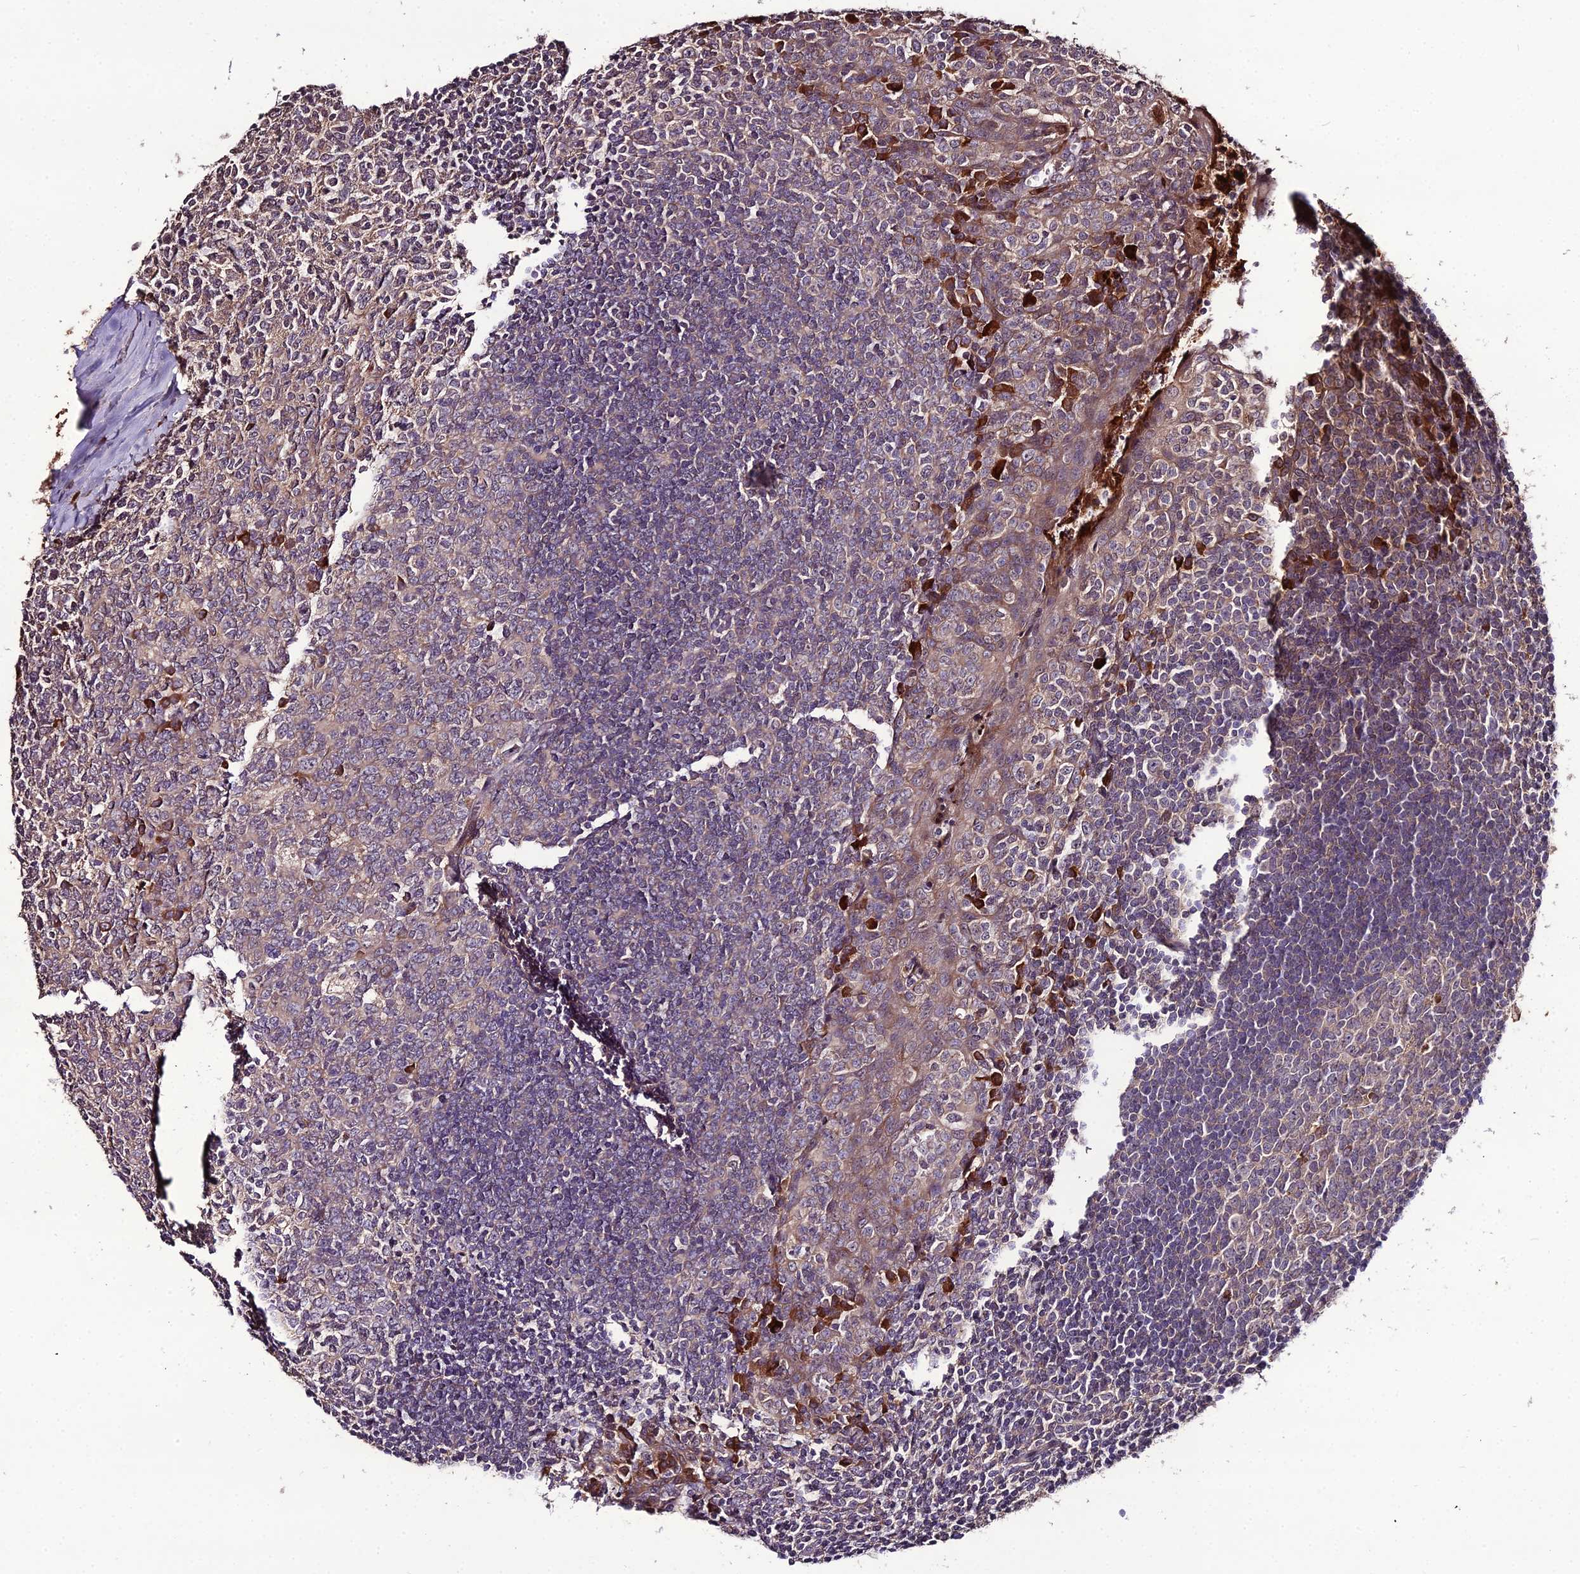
{"staining": {"intensity": "weak", "quantity": "25%-75%", "location": "cytoplasmic/membranous"}, "tissue": "tonsil", "cell_type": "Germinal center cells", "image_type": "normal", "snomed": [{"axis": "morphology", "description": "Normal tissue, NOS"}, {"axis": "topography", "description": "Tonsil"}], "caption": "Immunohistochemistry (IHC) photomicrograph of normal tonsil stained for a protein (brown), which exhibits low levels of weak cytoplasmic/membranous positivity in about 25%-75% of germinal center cells.", "gene": "KCTD16", "patient": {"sex": "male", "age": 27}}